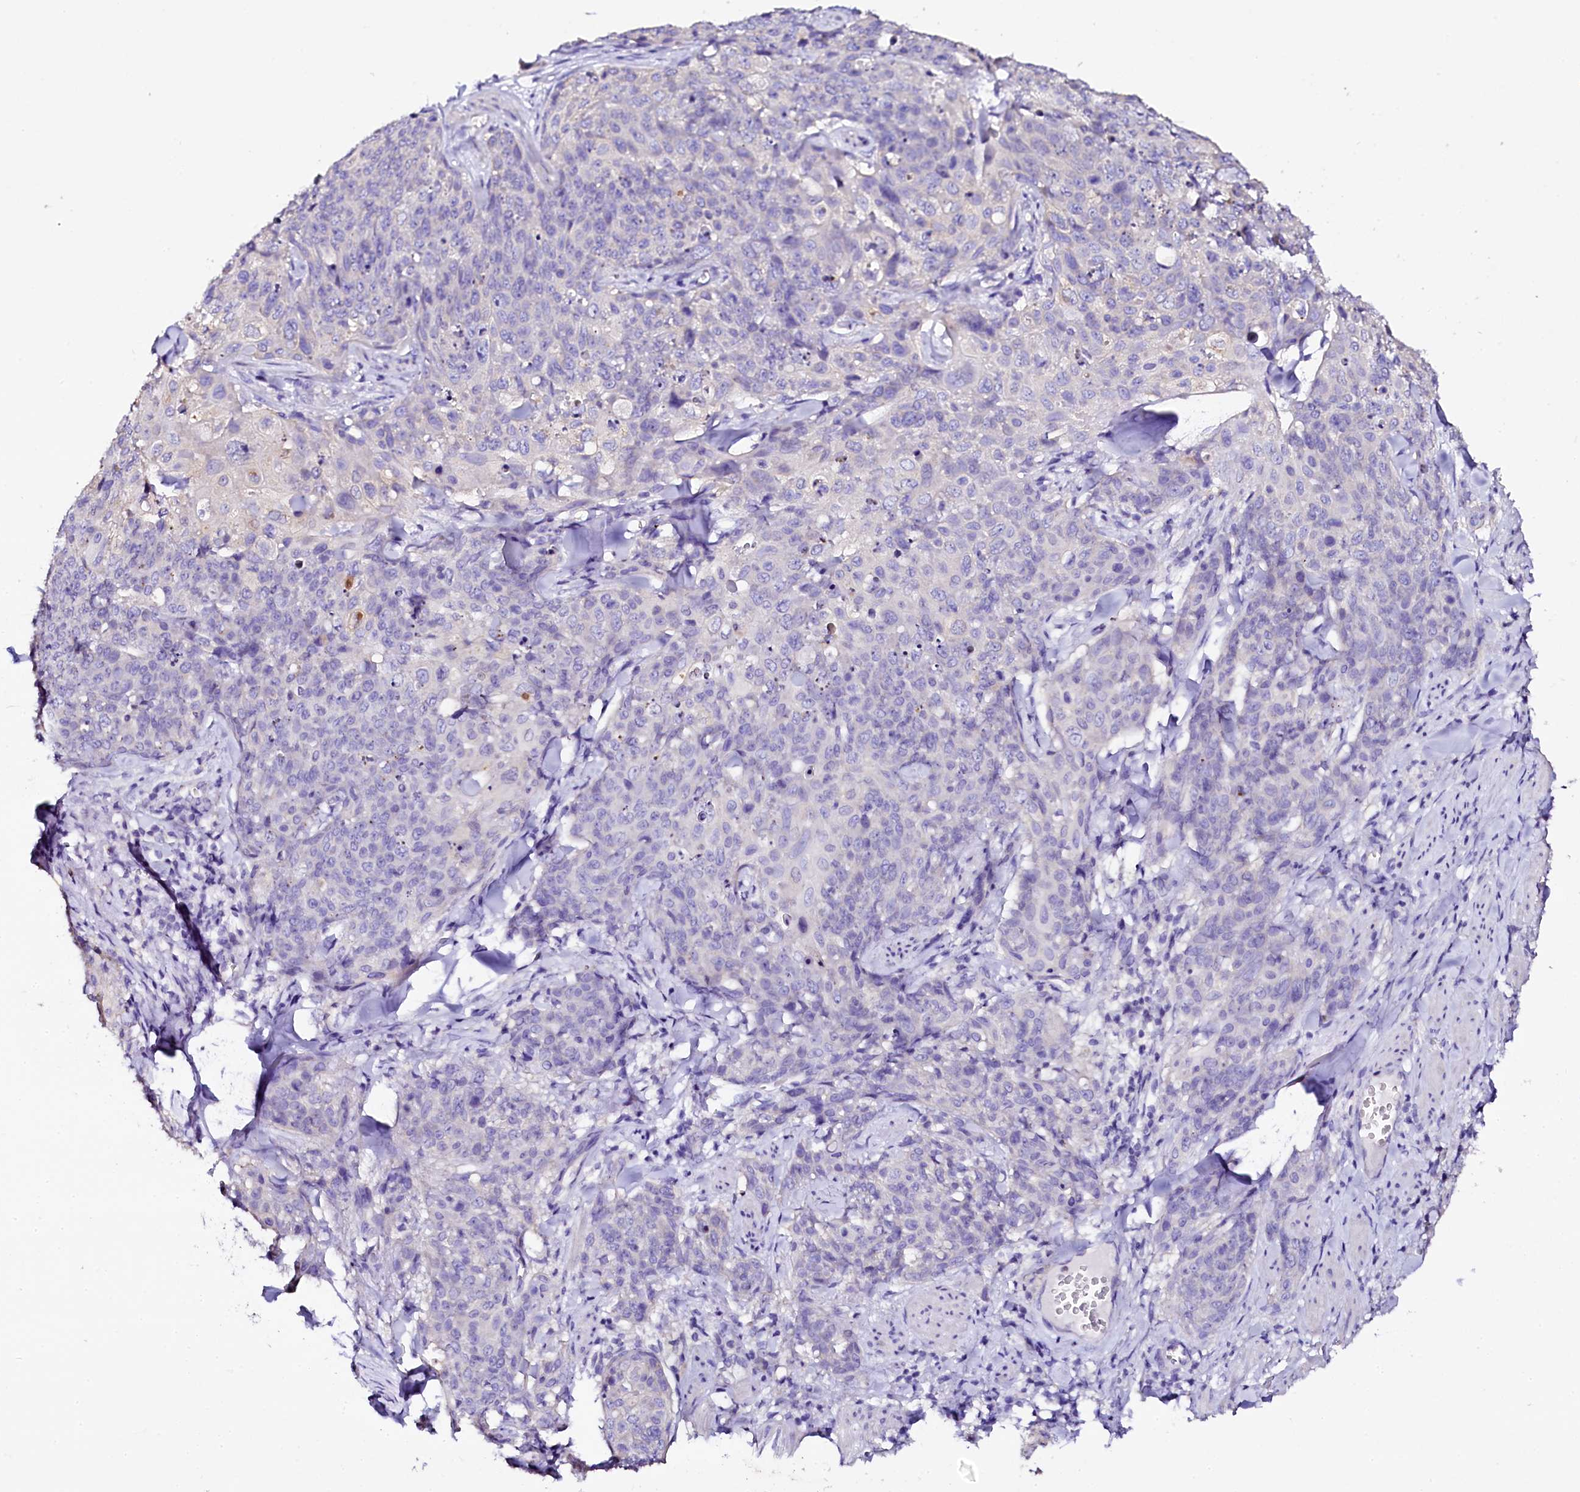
{"staining": {"intensity": "negative", "quantity": "none", "location": "none"}, "tissue": "skin cancer", "cell_type": "Tumor cells", "image_type": "cancer", "snomed": [{"axis": "morphology", "description": "Squamous cell carcinoma, NOS"}, {"axis": "topography", "description": "Skin"}, {"axis": "topography", "description": "Vulva"}], "caption": "Tumor cells are negative for protein expression in human skin squamous cell carcinoma. (DAB (3,3'-diaminobenzidine) IHC, high magnification).", "gene": "NAA16", "patient": {"sex": "female", "age": 85}}